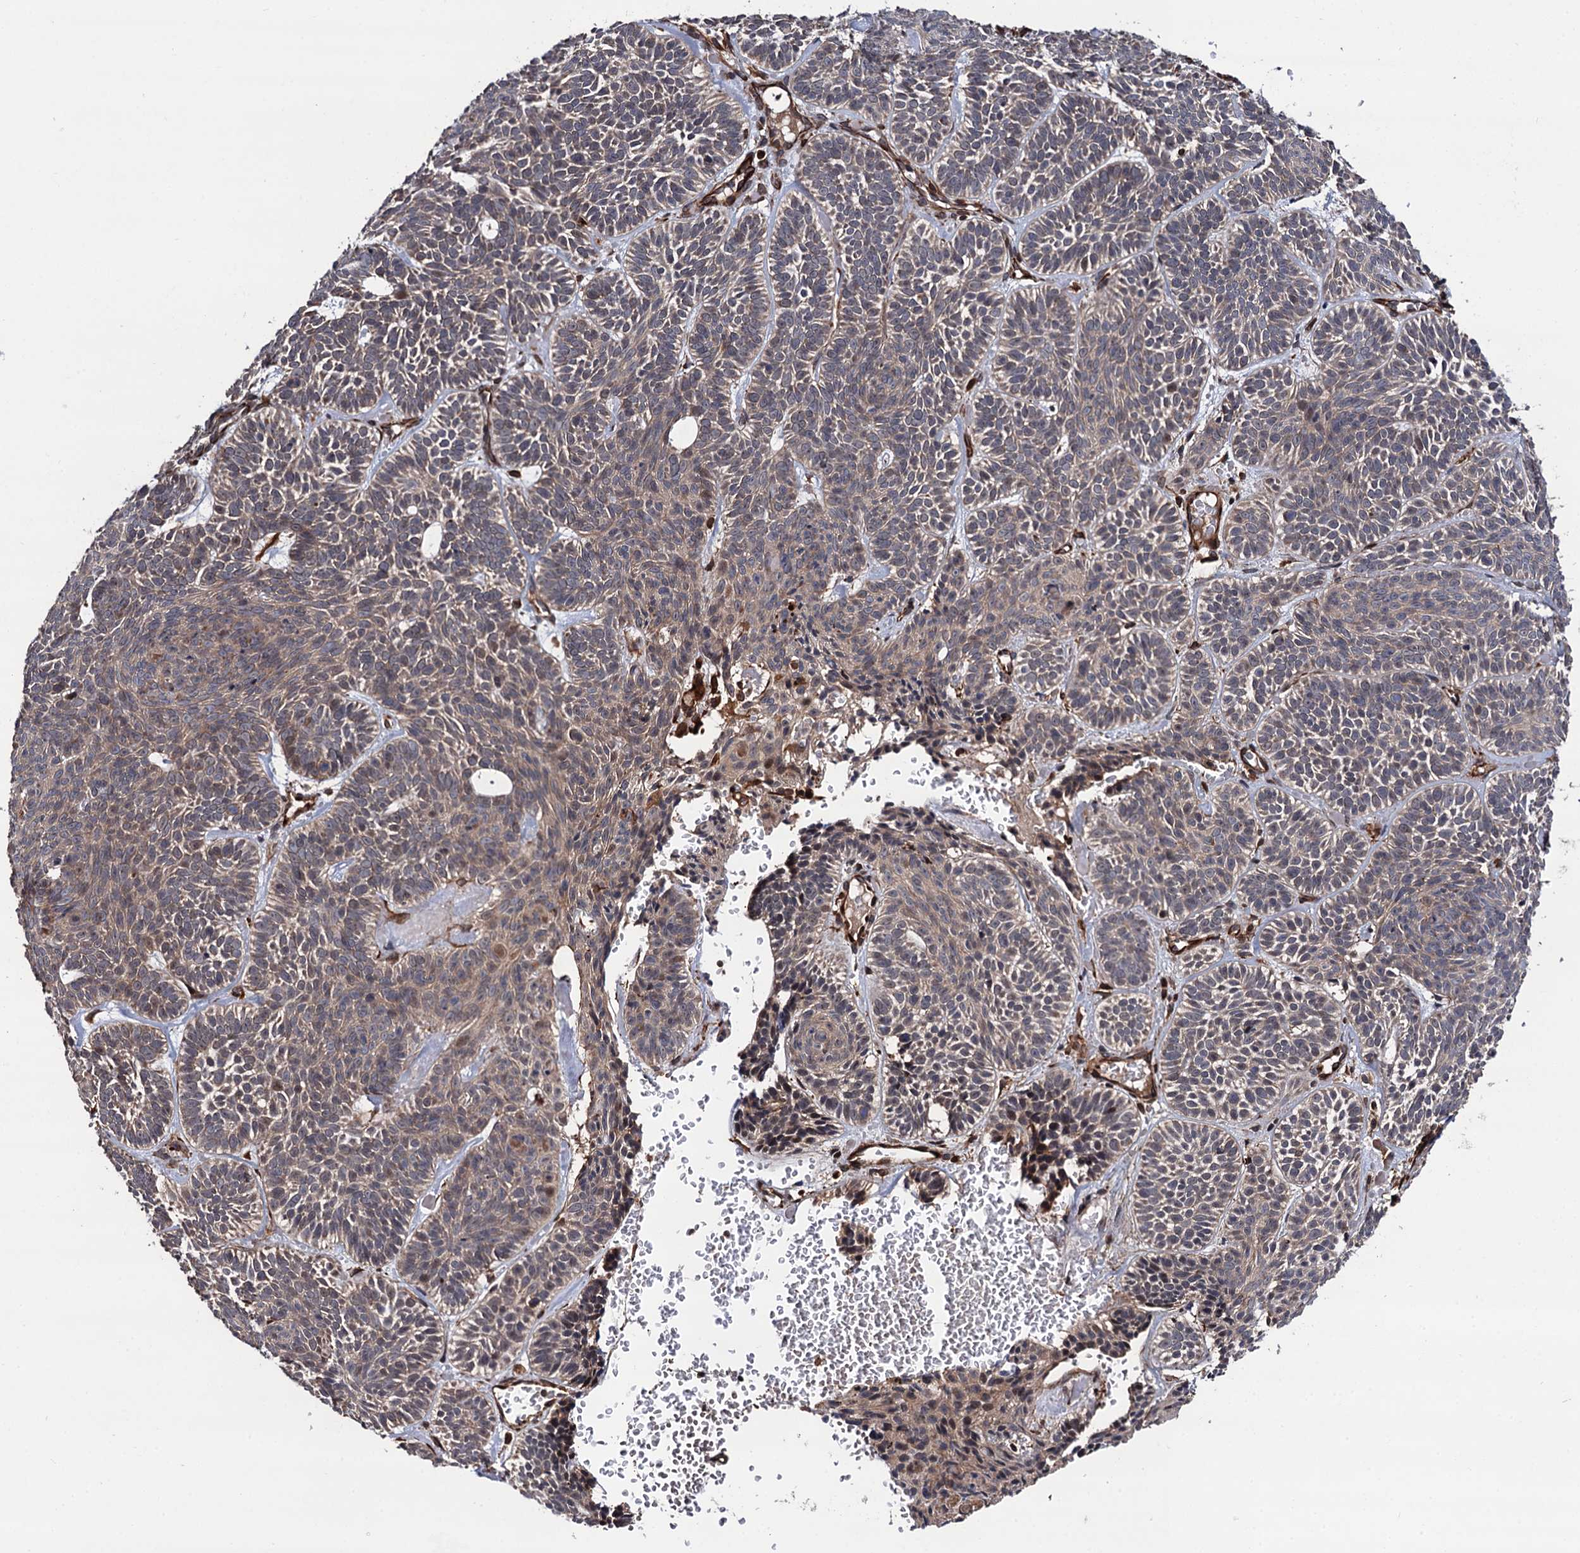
{"staining": {"intensity": "weak", "quantity": "25%-75%", "location": "cytoplasmic/membranous,nuclear"}, "tissue": "skin cancer", "cell_type": "Tumor cells", "image_type": "cancer", "snomed": [{"axis": "morphology", "description": "Basal cell carcinoma"}, {"axis": "topography", "description": "Skin"}], "caption": "This histopathology image demonstrates skin basal cell carcinoma stained with immunohistochemistry to label a protein in brown. The cytoplasmic/membranous and nuclear of tumor cells show weak positivity for the protein. Nuclei are counter-stained blue.", "gene": "FSIP1", "patient": {"sex": "male", "age": 85}}